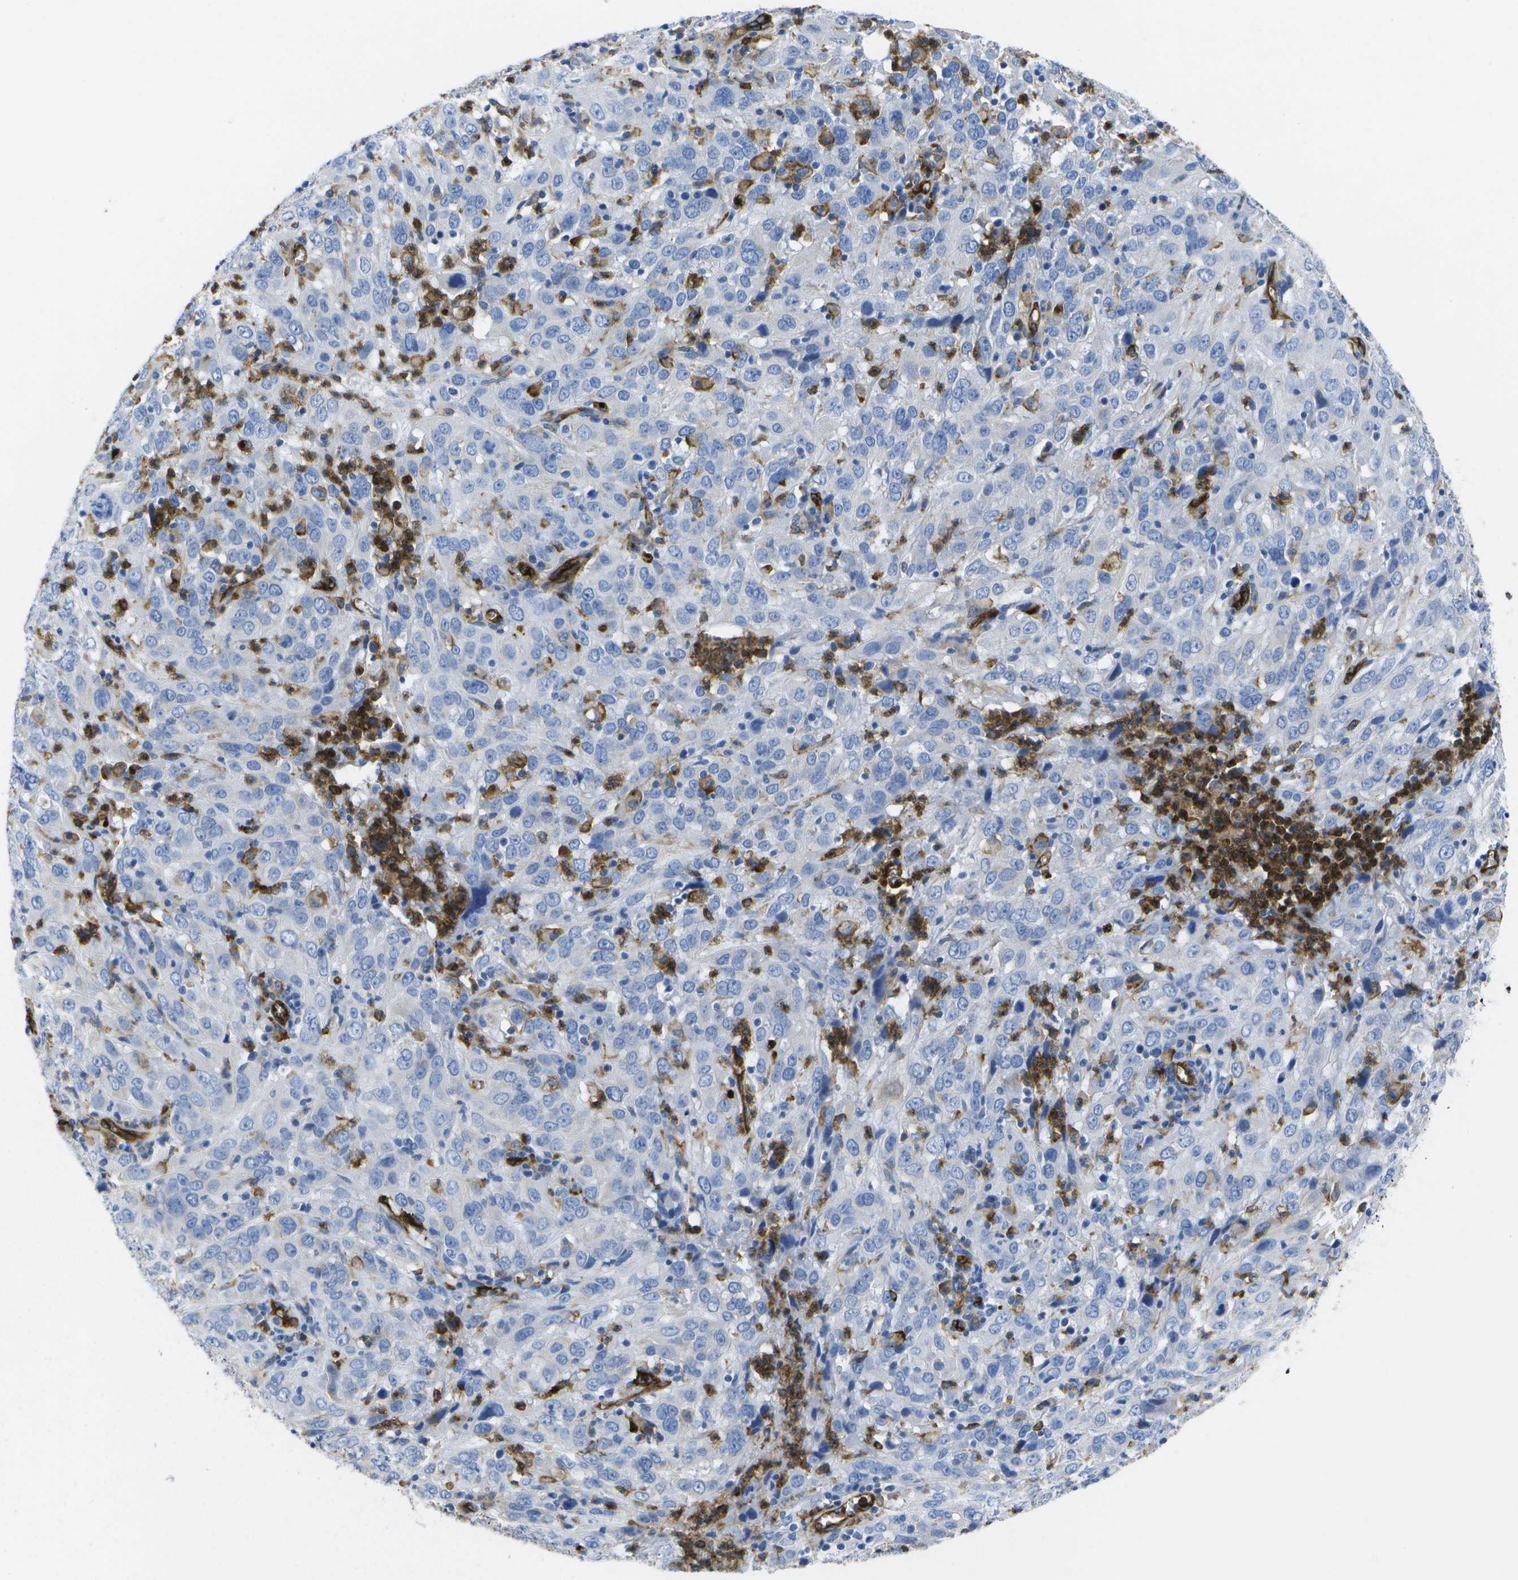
{"staining": {"intensity": "negative", "quantity": "none", "location": "none"}, "tissue": "cervical cancer", "cell_type": "Tumor cells", "image_type": "cancer", "snomed": [{"axis": "morphology", "description": "Squamous cell carcinoma, NOS"}, {"axis": "topography", "description": "Cervix"}], "caption": "Cervical cancer (squamous cell carcinoma) was stained to show a protein in brown. There is no significant staining in tumor cells.", "gene": "DYSF", "patient": {"sex": "female", "age": 32}}